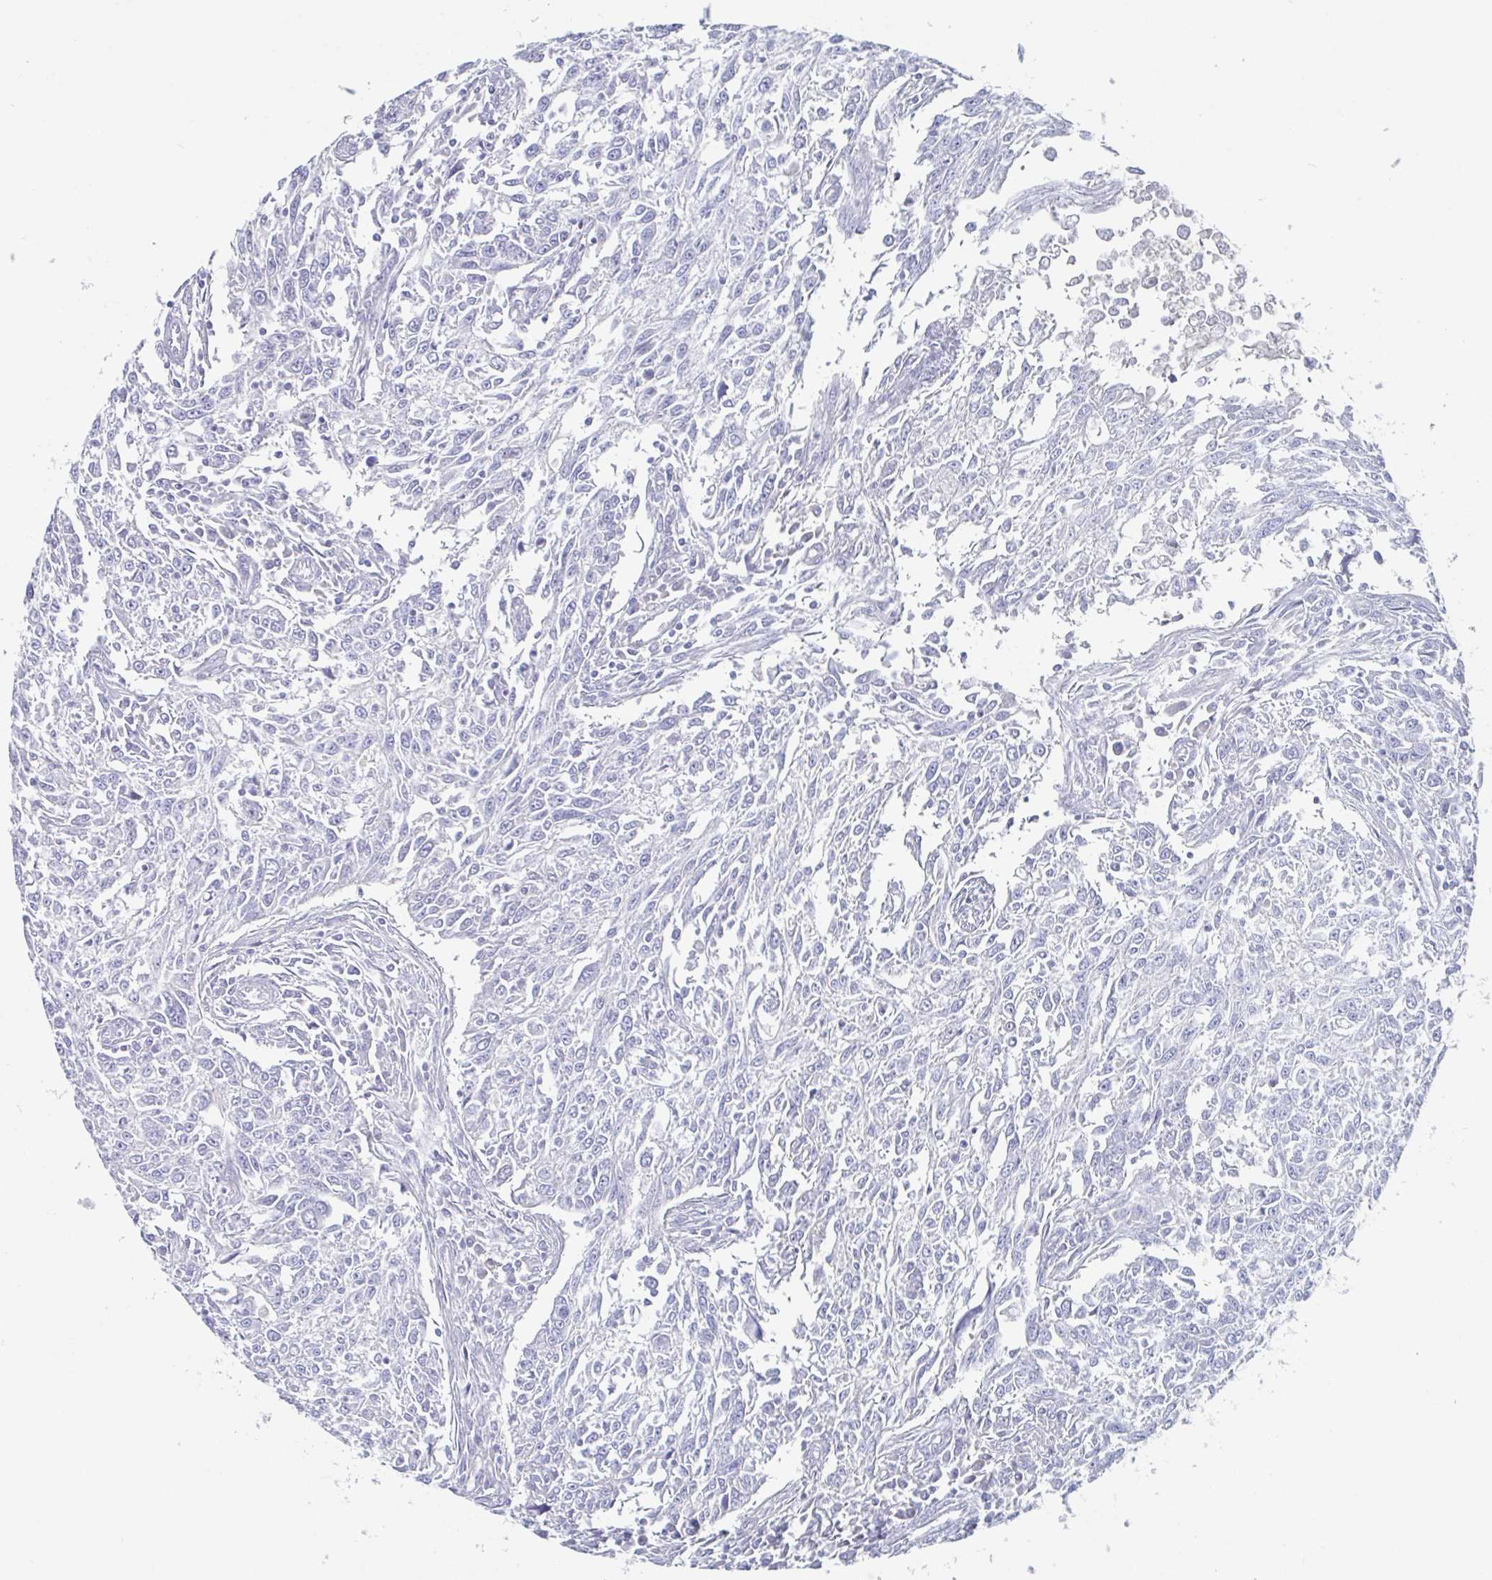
{"staining": {"intensity": "negative", "quantity": "none", "location": "none"}, "tissue": "breast cancer", "cell_type": "Tumor cells", "image_type": "cancer", "snomed": [{"axis": "morphology", "description": "Duct carcinoma"}, {"axis": "topography", "description": "Breast"}], "caption": "IHC image of breast cancer (infiltrating ductal carcinoma) stained for a protein (brown), which exhibits no staining in tumor cells. Brightfield microscopy of IHC stained with DAB (brown) and hematoxylin (blue), captured at high magnification.", "gene": "DPEP3", "patient": {"sex": "female", "age": 50}}